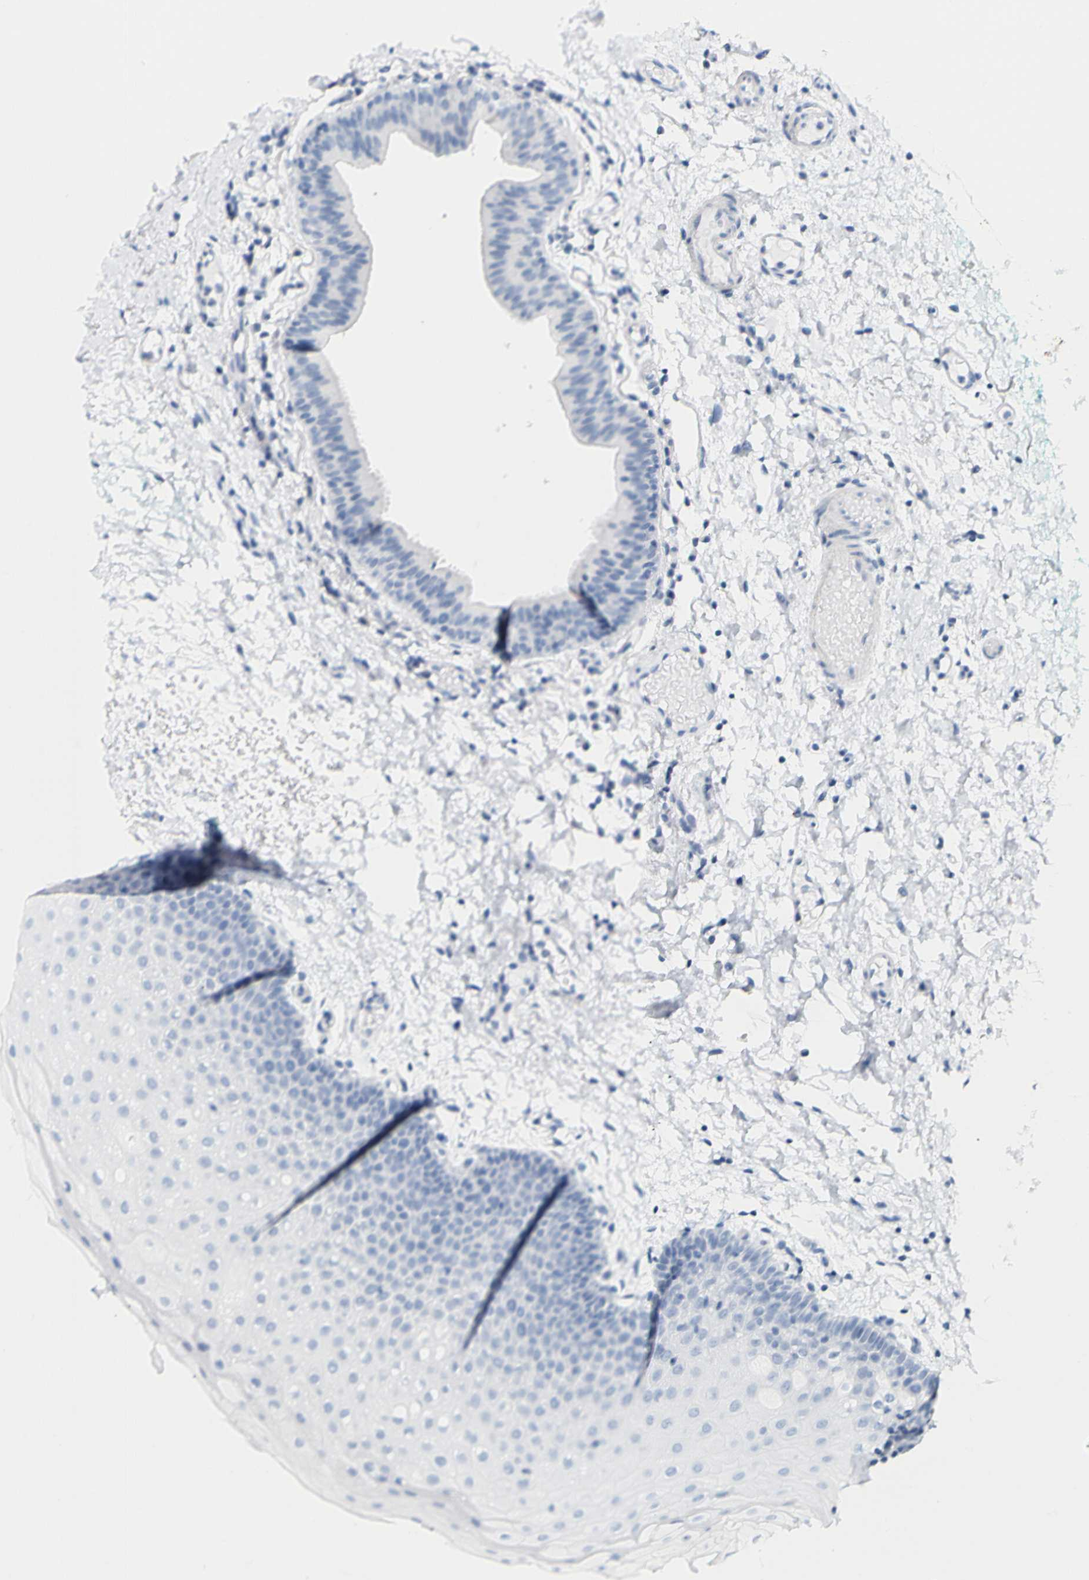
{"staining": {"intensity": "negative", "quantity": "none", "location": "none"}, "tissue": "oral mucosa", "cell_type": "Squamous epithelial cells", "image_type": "normal", "snomed": [{"axis": "morphology", "description": "Normal tissue, NOS"}, {"axis": "morphology", "description": "Squamous cell carcinoma, NOS"}, {"axis": "topography", "description": "Oral tissue"}, {"axis": "topography", "description": "Salivary gland"}, {"axis": "topography", "description": "Head-Neck"}], "caption": "Squamous epithelial cells are negative for brown protein staining in normal oral mucosa. The staining is performed using DAB brown chromogen with nuclei counter-stained in using hematoxylin.", "gene": "OPN1SW", "patient": {"sex": "female", "age": 62}}